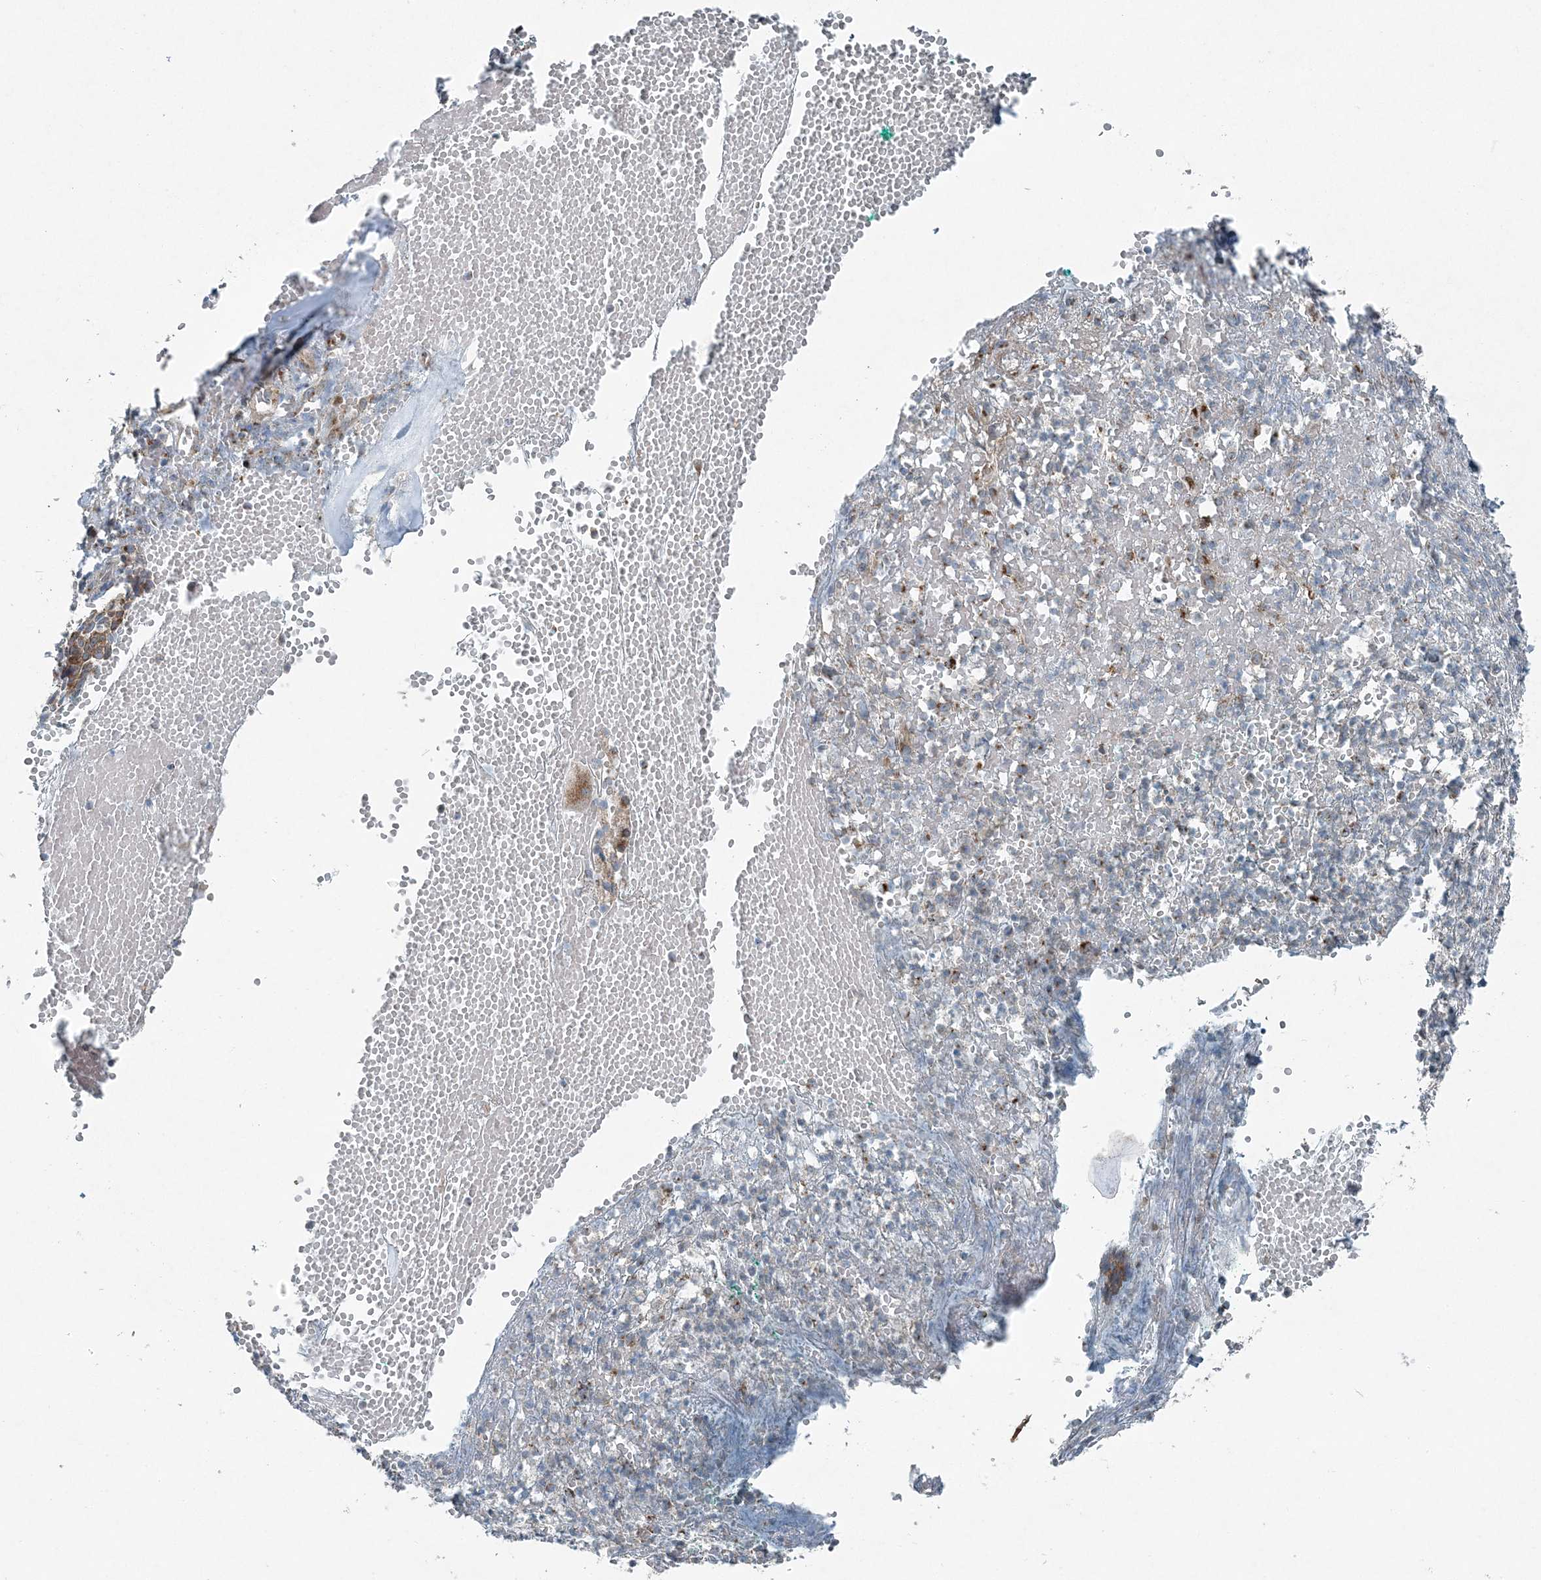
{"staining": {"intensity": "negative", "quantity": "none", "location": "none"}, "tissue": "adipose tissue", "cell_type": "Adipocytes", "image_type": "normal", "snomed": [{"axis": "morphology", "description": "Normal tissue, NOS"}, {"axis": "morphology", "description": "Basal cell carcinoma"}, {"axis": "topography", "description": "Cartilage tissue"}, {"axis": "topography", "description": "Nasopharynx"}, {"axis": "topography", "description": "Oral tissue"}], "caption": "Immunohistochemistry photomicrograph of unremarkable human adipose tissue stained for a protein (brown), which demonstrates no expression in adipocytes.", "gene": "GCC2", "patient": {"sex": "female", "age": 77}}